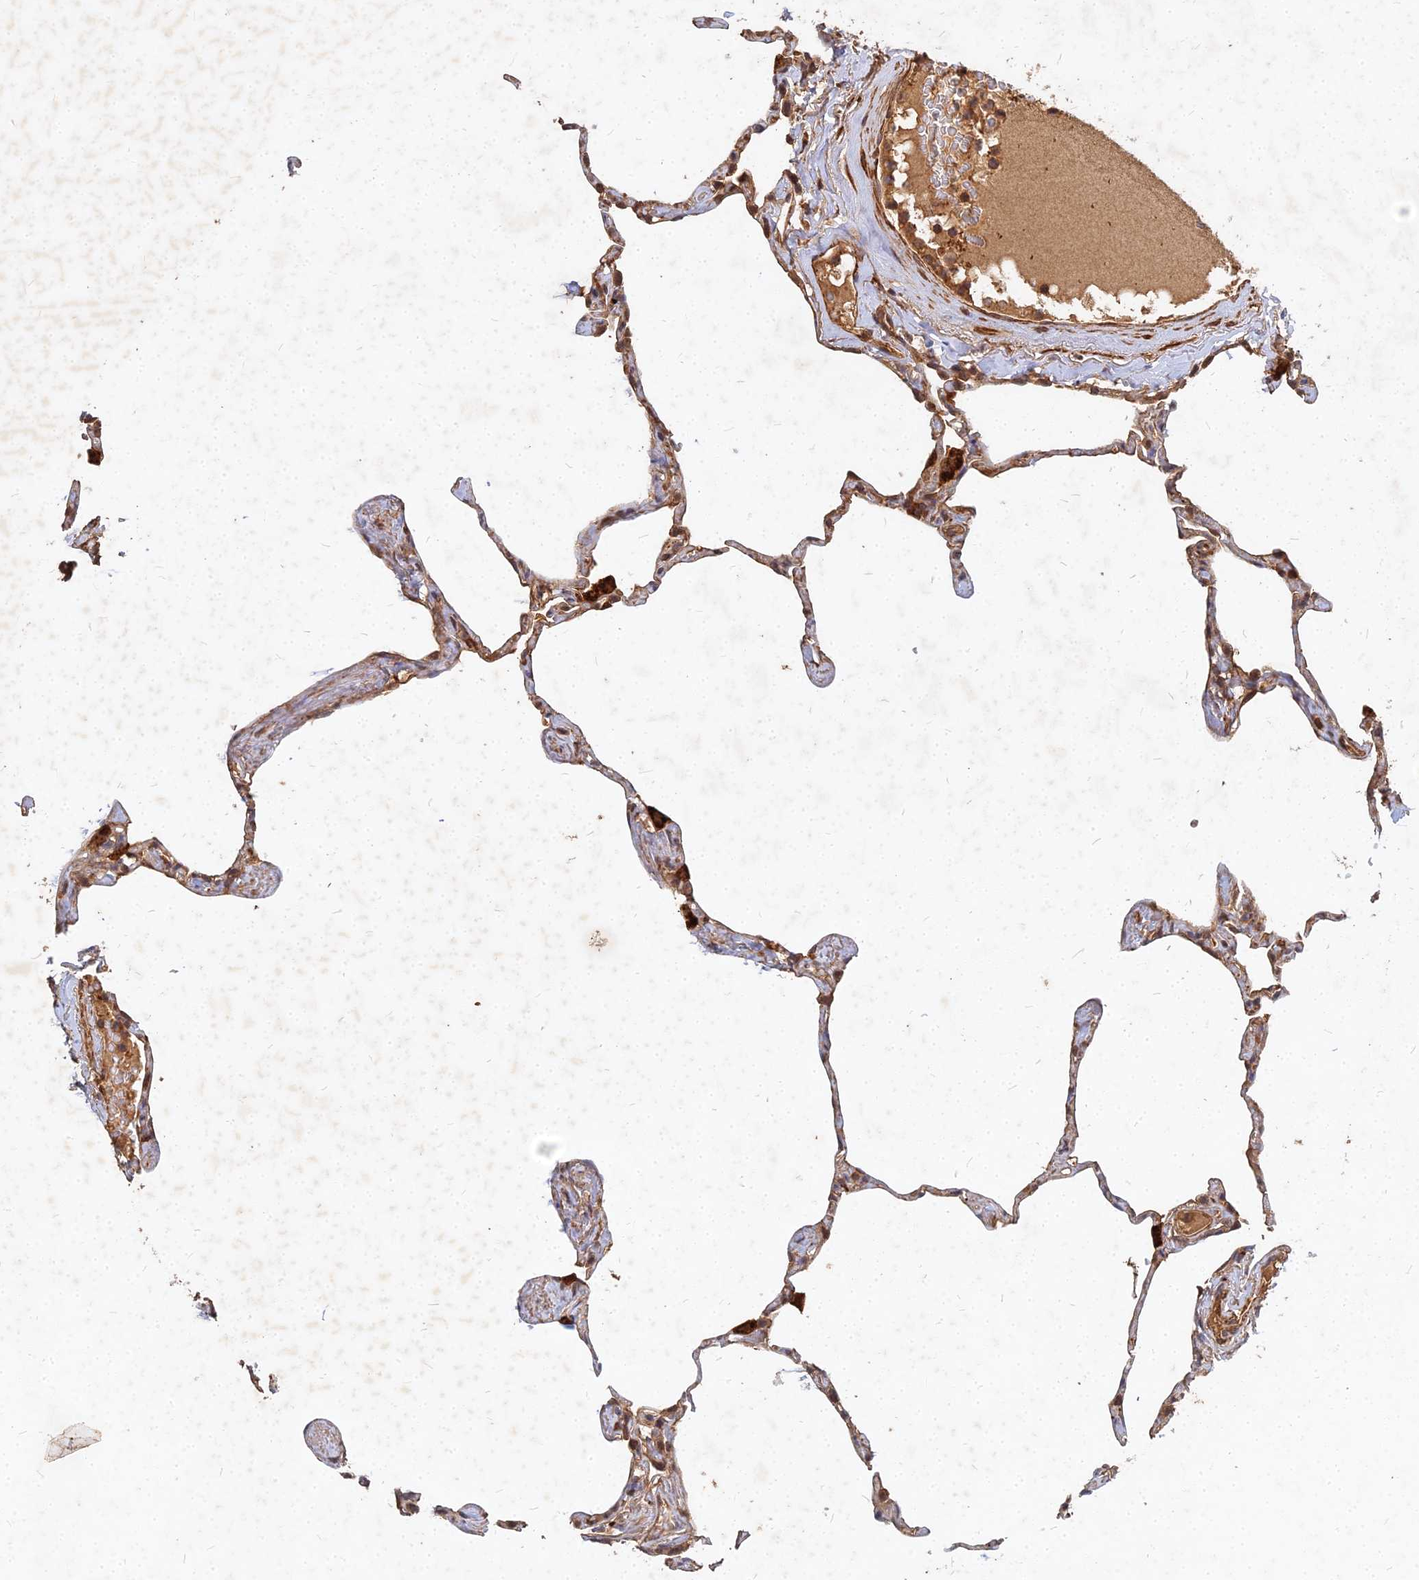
{"staining": {"intensity": "moderate", "quantity": ">75%", "location": "cytoplasmic/membranous"}, "tissue": "lung", "cell_type": "Alveolar cells", "image_type": "normal", "snomed": [{"axis": "morphology", "description": "Normal tissue, NOS"}, {"axis": "topography", "description": "Lung"}], "caption": "This histopathology image reveals immunohistochemistry (IHC) staining of unremarkable lung, with medium moderate cytoplasmic/membranous staining in approximately >75% of alveolar cells.", "gene": "UBE2W", "patient": {"sex": "male", "age": 65}}